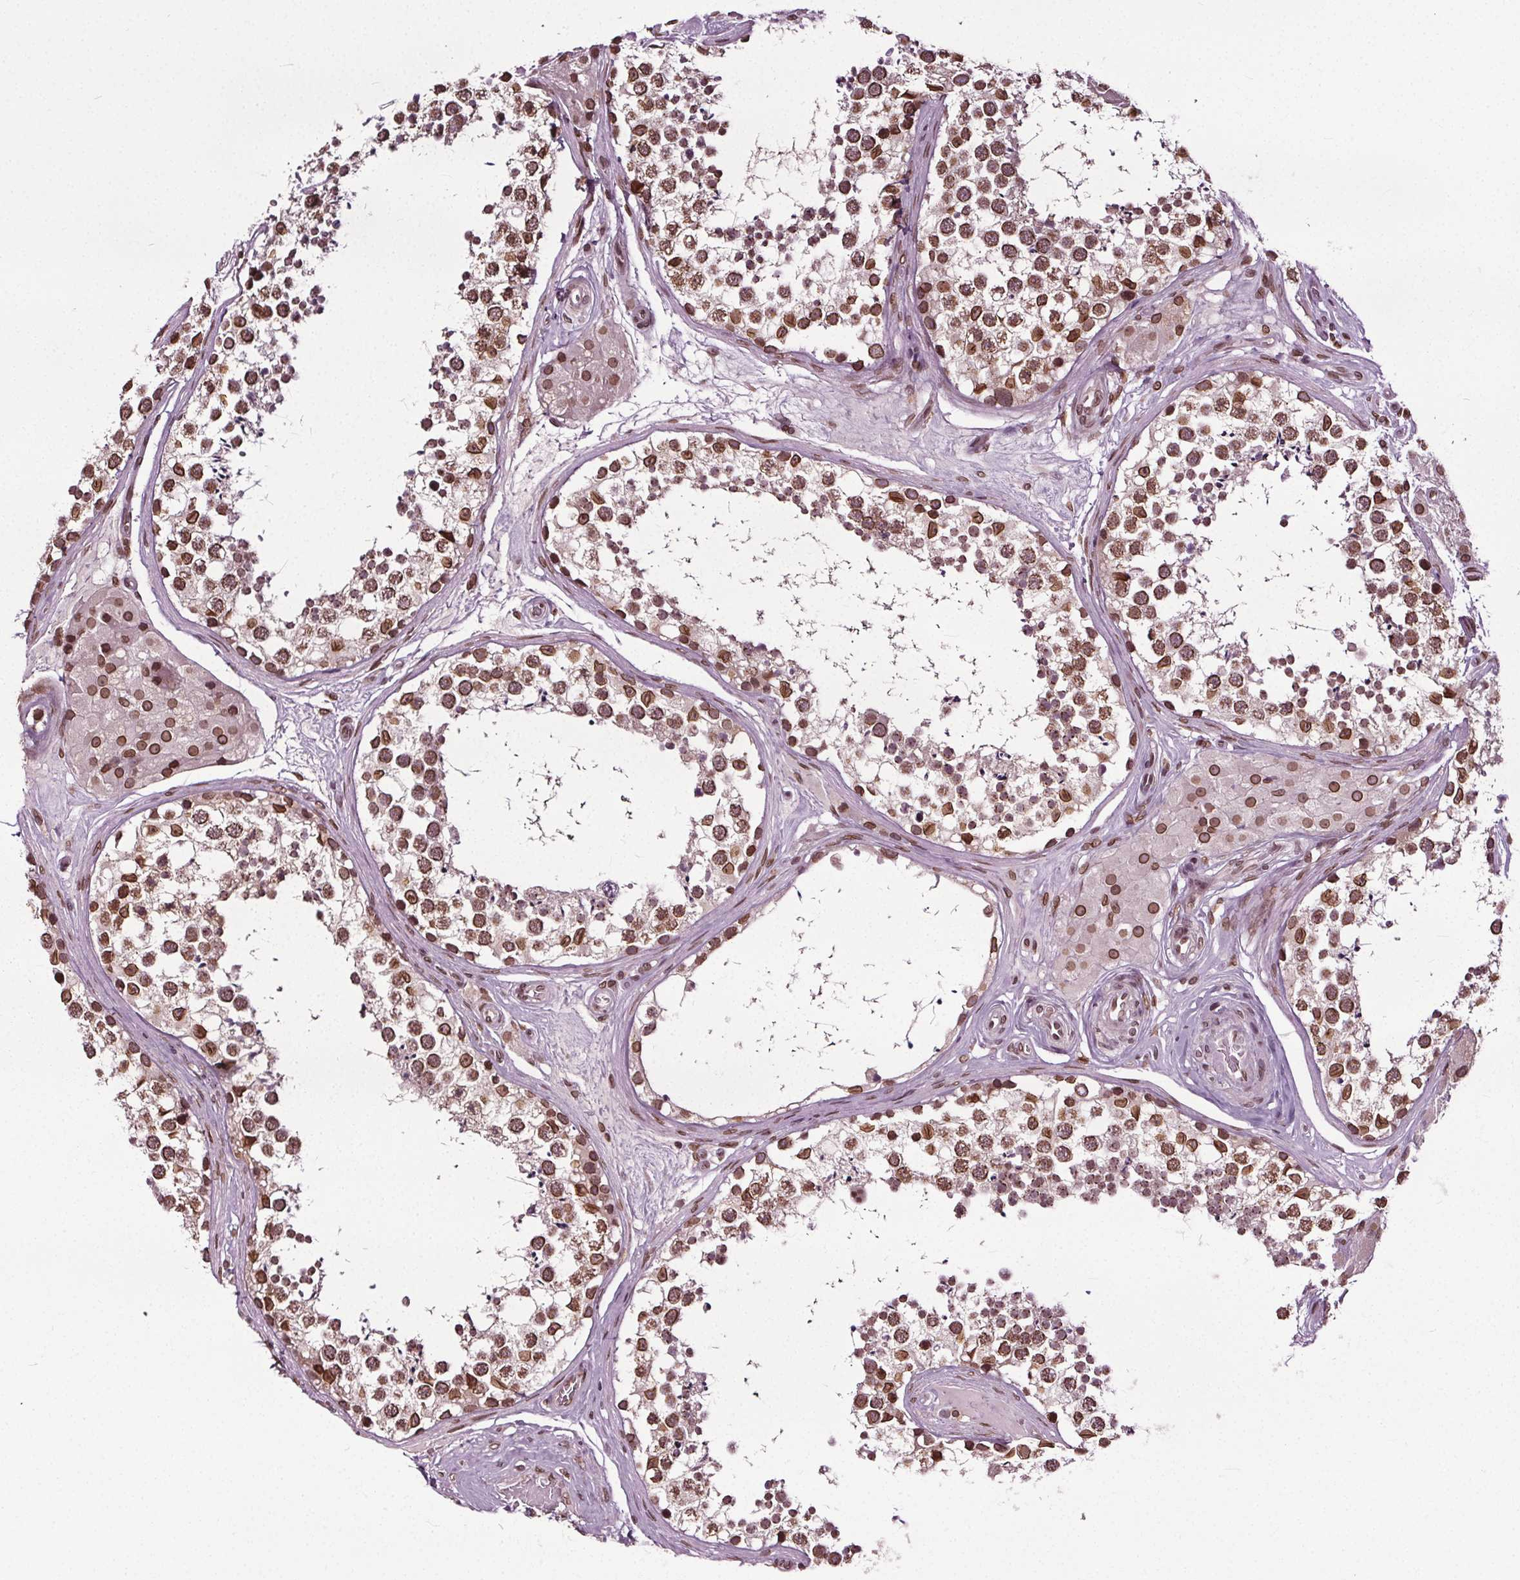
{"staining": {"intensity": "moderate", "quantity": ">75%", "location": "cytoplasmic/membranous,nuclear"}, "tissue": "testis", "cell_type": "Cells in seminiferous ducts", "image_type": "normal", "snomed": [{"axis": "morphology", "description": "Normal tissue, NOS"}, {"axis": "morphology", "description": "Seminoma, NOS"}, {"axis": "topography", "description": "Testis"}], "caption": "Brown immunohistochemical staining in normal testis exhibits moderate cytoplasmic/membranous,nuclear expression in approximately >75% of cells in seminiferous ducts. Using DAB (3,3'-diaminobenzidine) (brown) and hematoxylin (blue) stains, captured at high magnification using brightfield microscopy.", "gene": "TTC39C", "patient": {"sex": "male", "age": 65}}